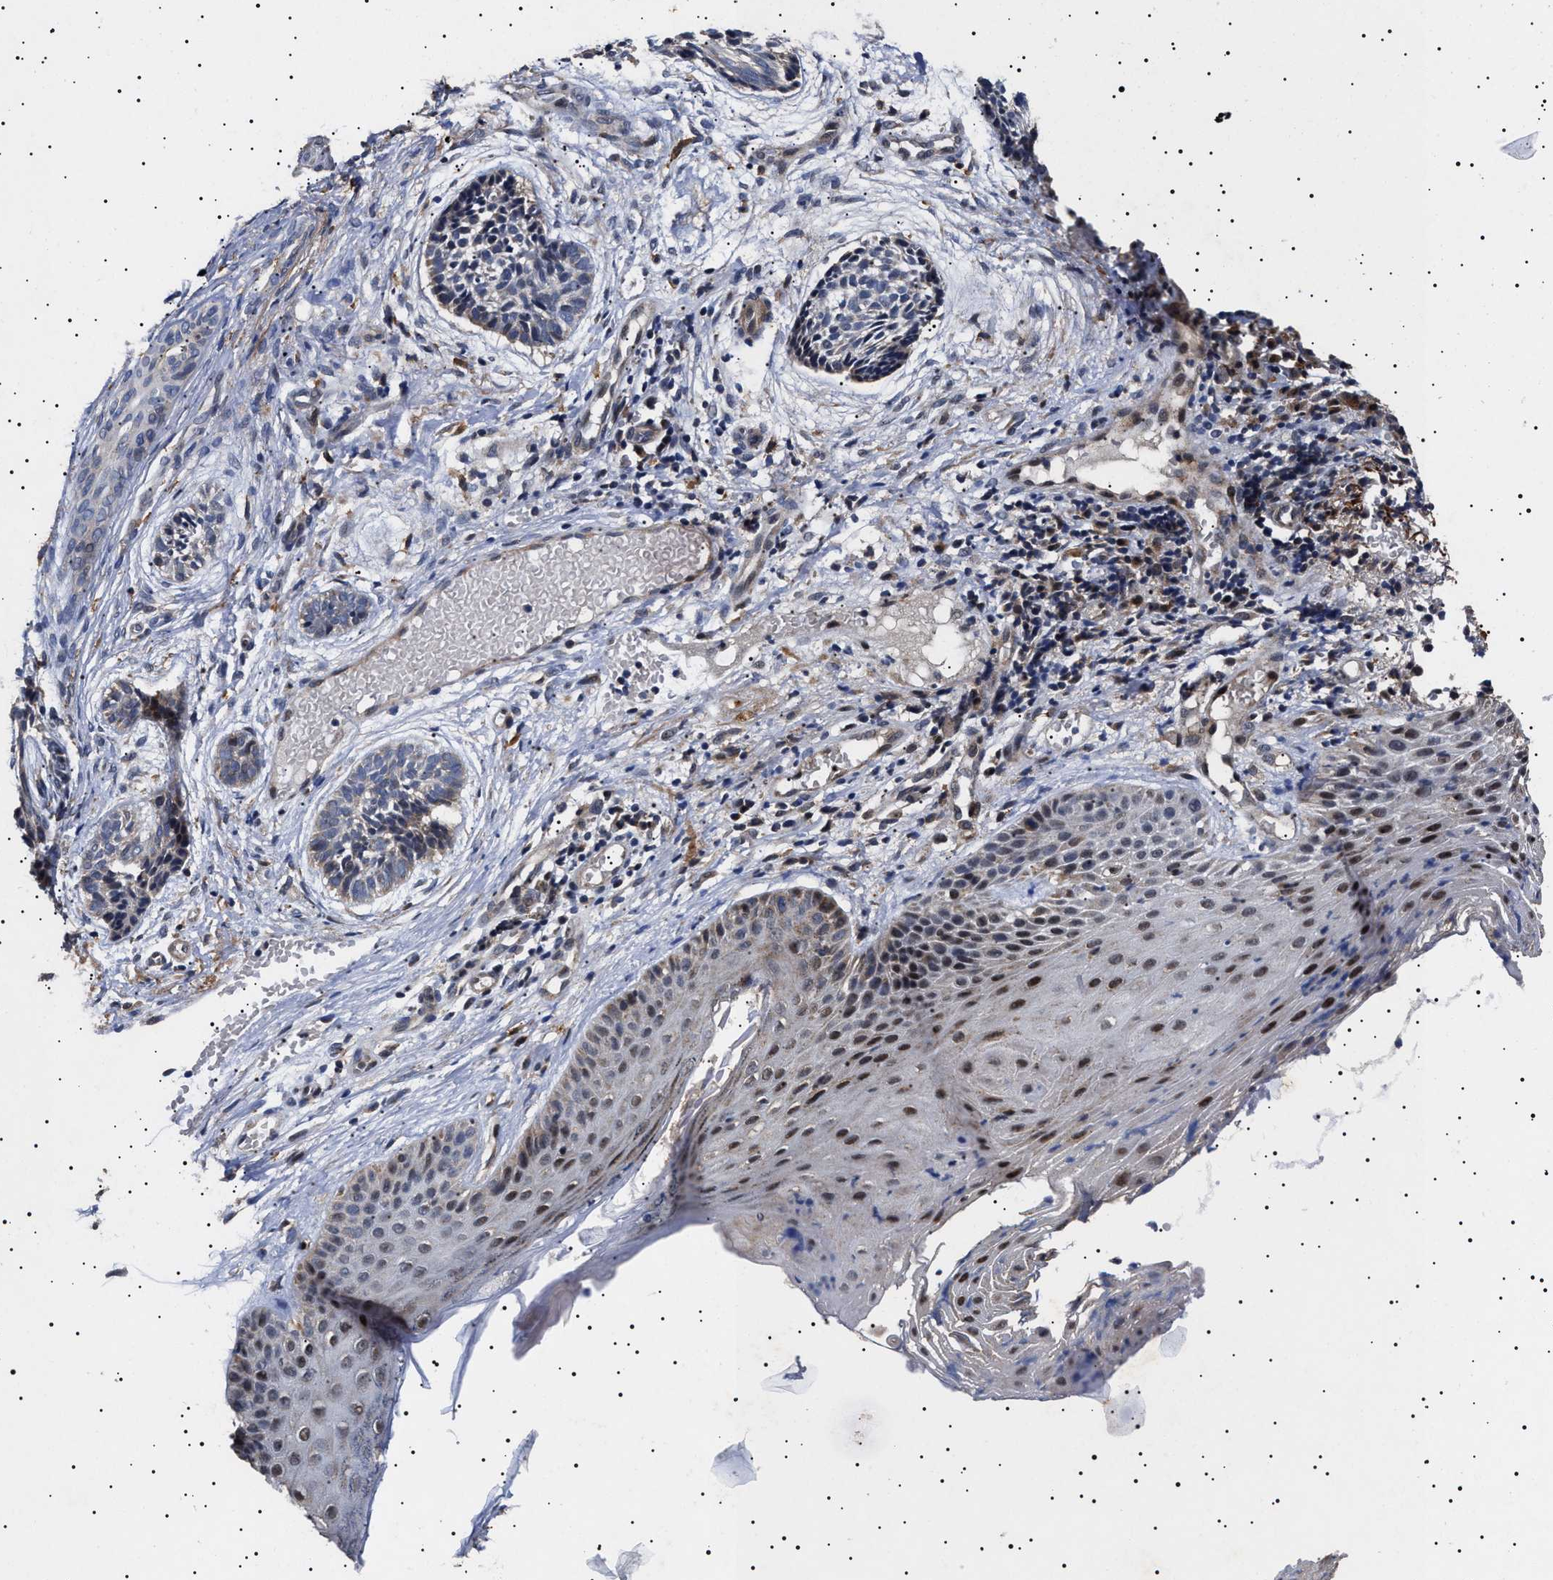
{"staining": {"intensity": "weak", "quantity": "<25%", "location": "cytoplasmic/membranous"}, "tissue": "skin cancer", "cell_type": "Tumor cells", "image_type": "cancer", "snomed": [{"axis": "morphology", "description": "Normal tissue, NOS"}, {"axis": "morphology", "description": "Basal cell carcinoma"}, {"axis": "topography", "description": "Skin"}], "caption": "Immunohistochemical staining of human skin cancer demonstrates no significant staining in tumor cells. (DAB immunohistochemistry (IHC), high magnification).", "gene": "RAB34", "patient": {"sex": "male", "age": 63}}